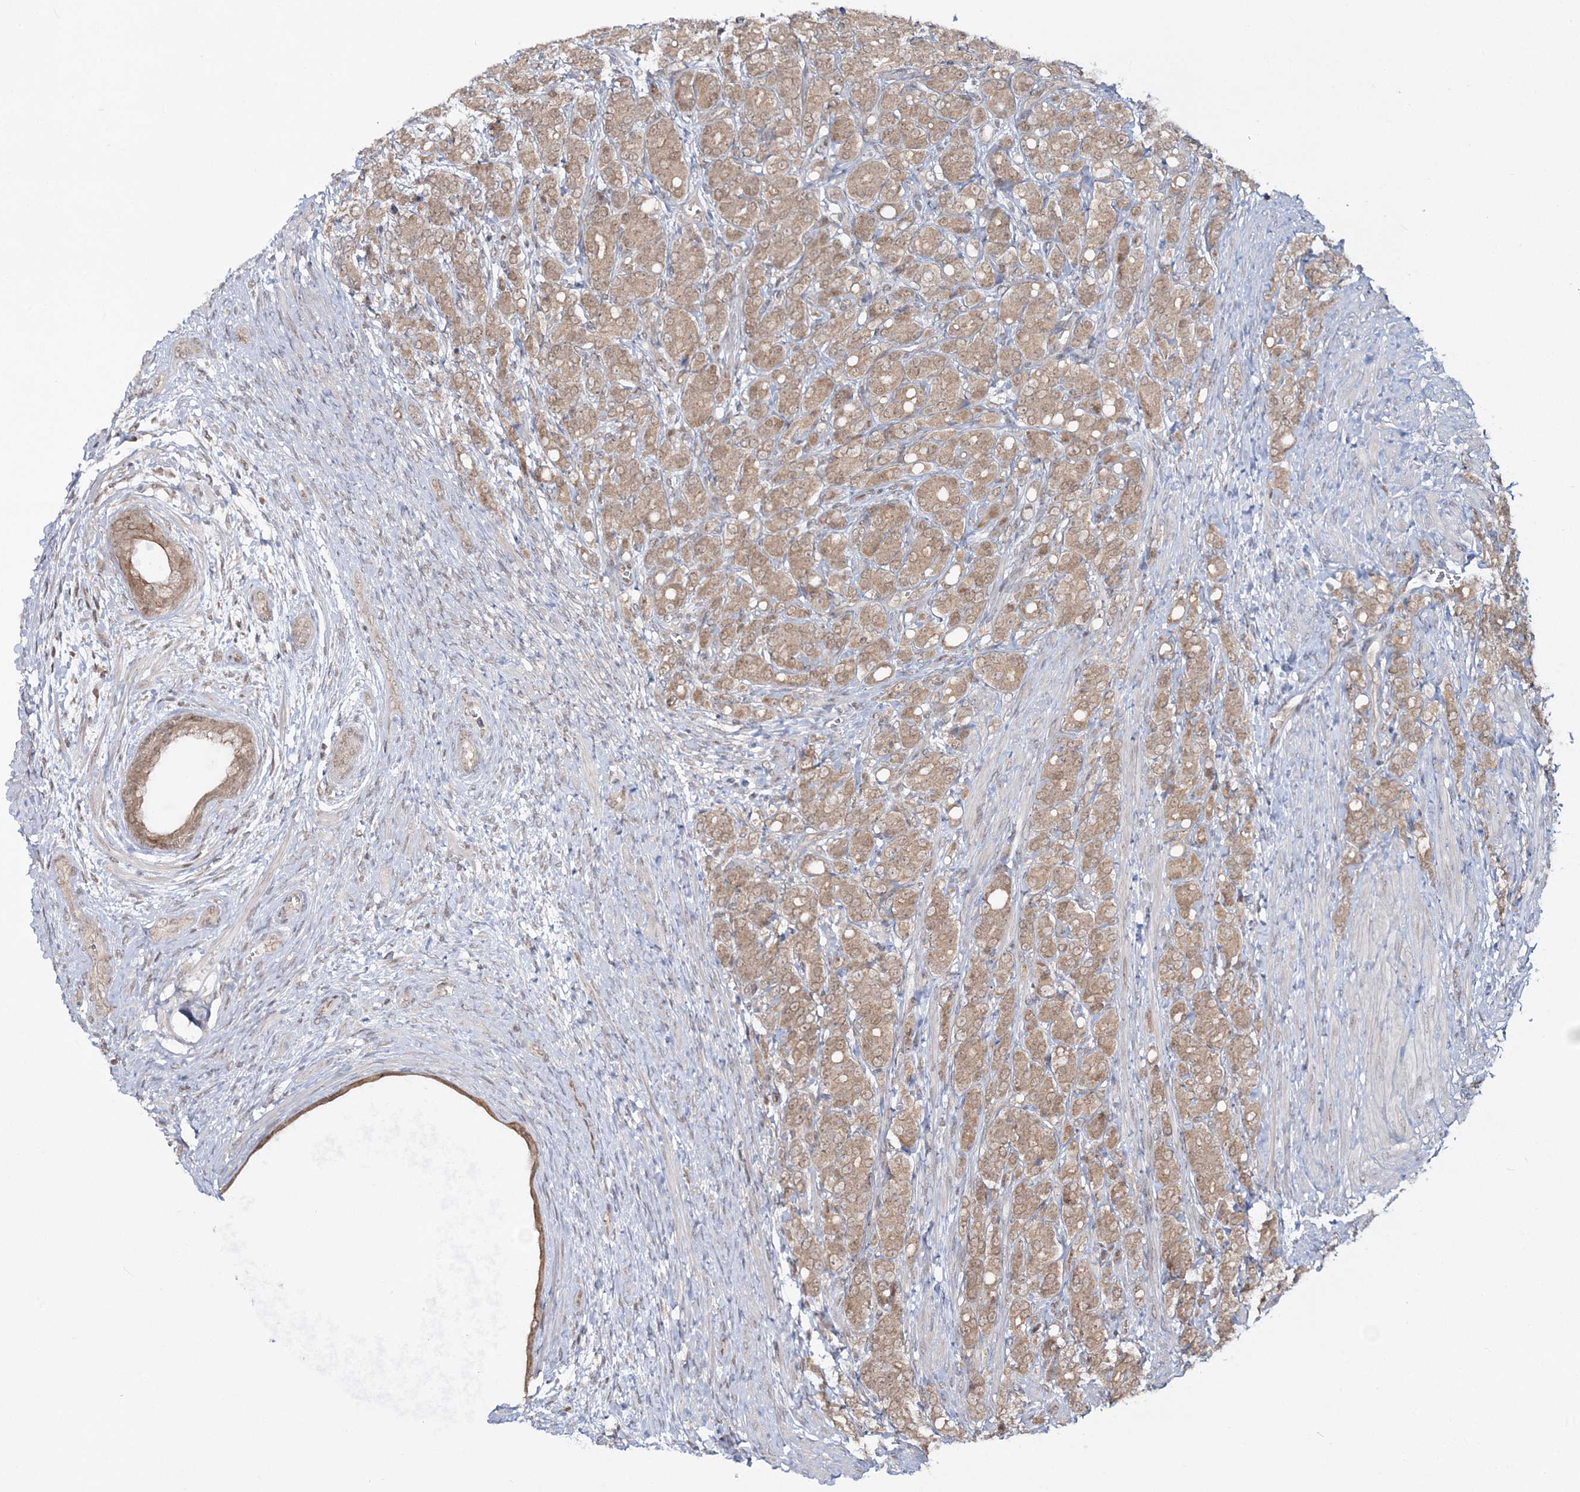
{"staining": {"intensity": "moderate", "quantity": ">75%", "location": "cytoplasmic/membranous"}, "tissue": "prostate cancer", "cell_type": "Tumor cells", "image_type": "cancer", "snomed": [{"axis": "morphology", "description": "Adenocarcinoma, High grade"}, {"axis": "topography", "description": "Prostate"}], "caption": "Immunohistochemistry (IHC) staining of prostate high-grade adenocarcinoma, which exhibits medium levels of moderate cytoplasmic/membranous expression in about >75% of tumor cells indicating moderate cytoplasmic/membranous protein positivity. The staining was performed using DAB (brown) for protein detection and nuclei were counterstained in hematoxylin (blue).", "gene": "ZFAND6", "patient": {"sex": "male", "age": 62}}